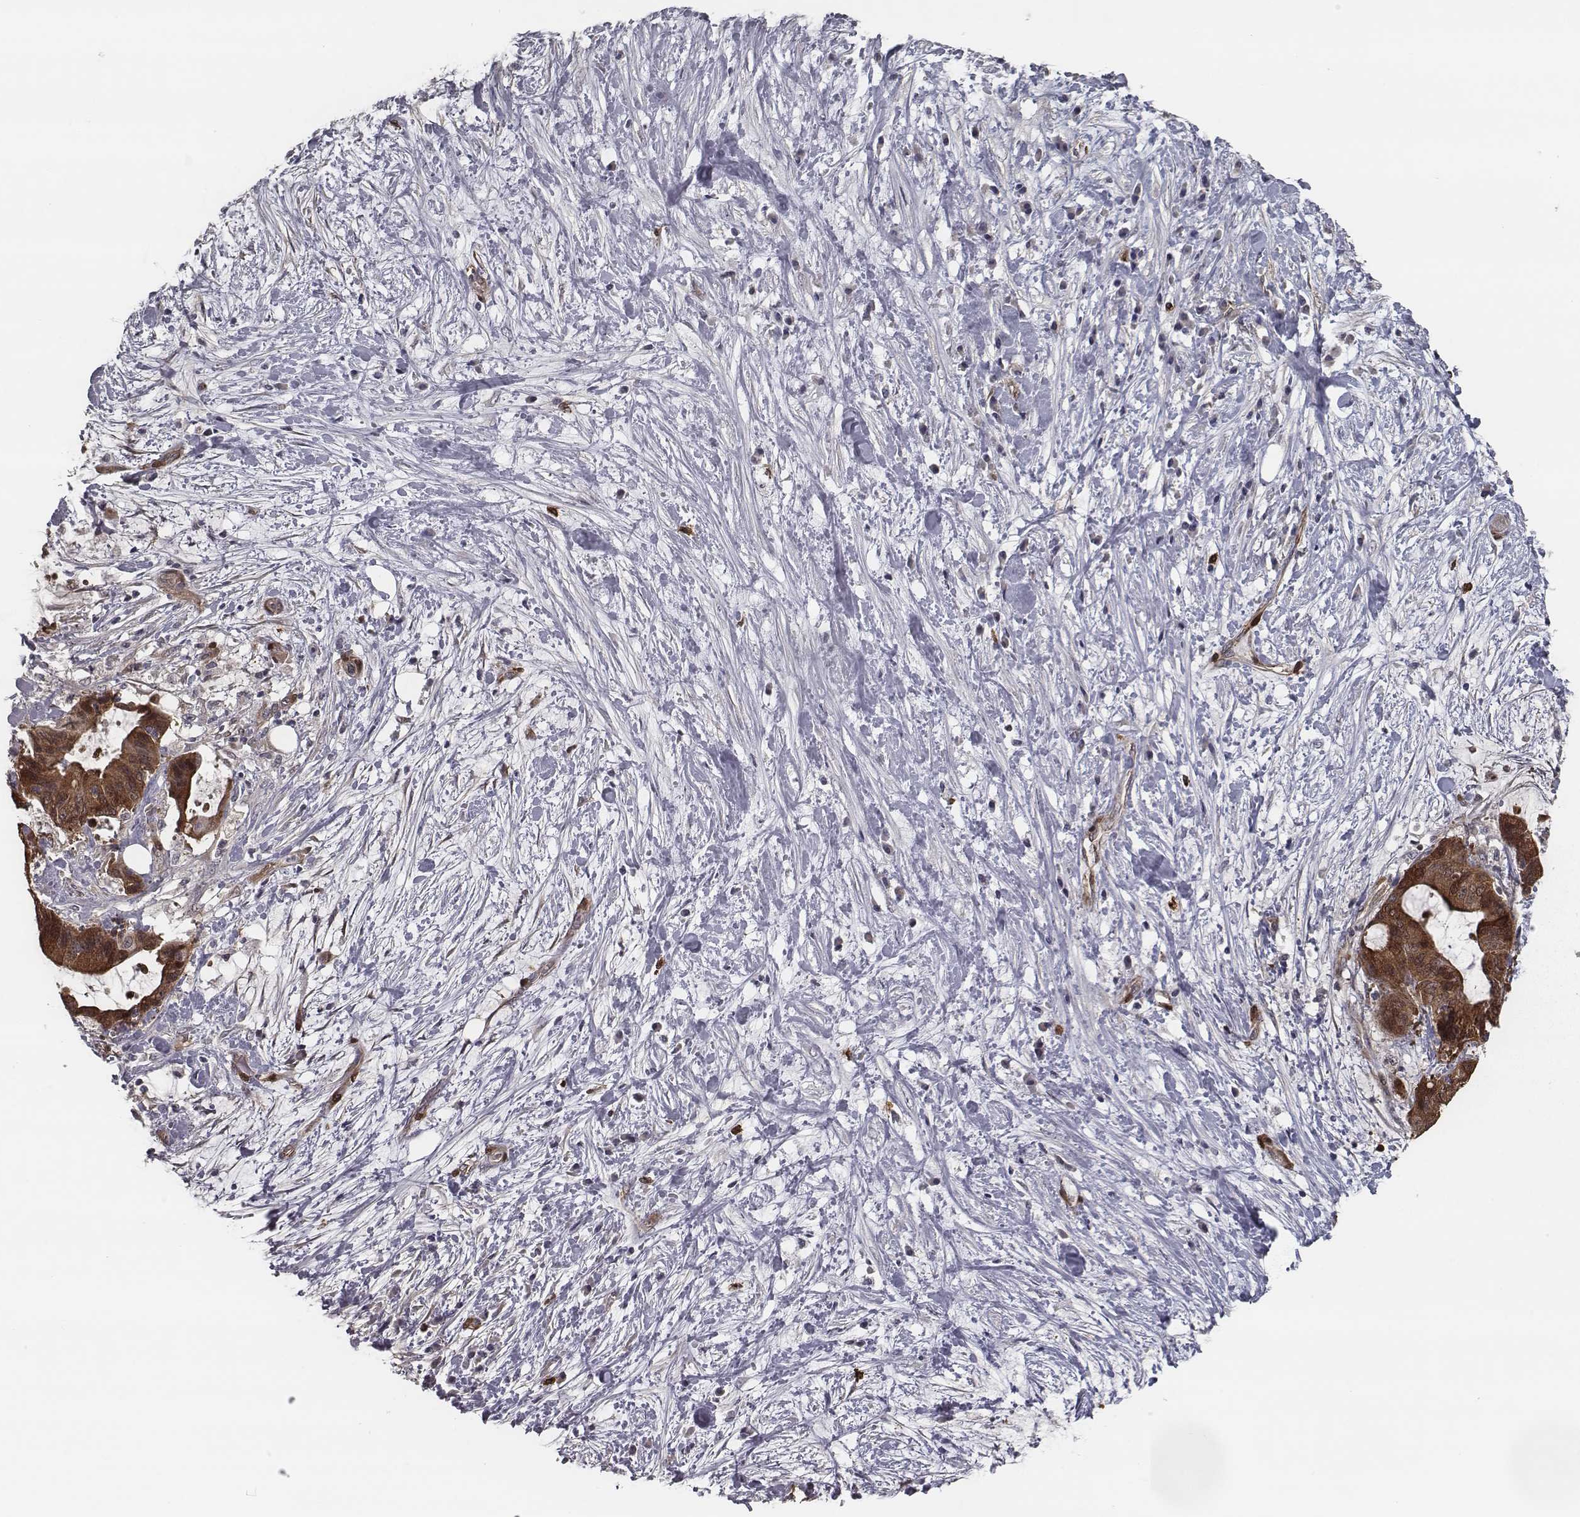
{"staining": {"intensity": "strong", "quantity": ">75%", "location": "cytoplasmic/membranous"}, "tissue": "liver cancer", "cell_type": "Tumor cells", "image_type": "cancer", "snomed": [{"axis": "morphology", "description": "Cholangiocarcinoma"}, {"axis": "topography", "description": "Liver"}], "caption": "Human liver cancer stained with a brown dye demonstrates strong cytoplasmic/membranous positive staining in approximately >75% of tumor cells.", "gene": "ISYNA1", "patient": {"sex": "female", "age": 73}}